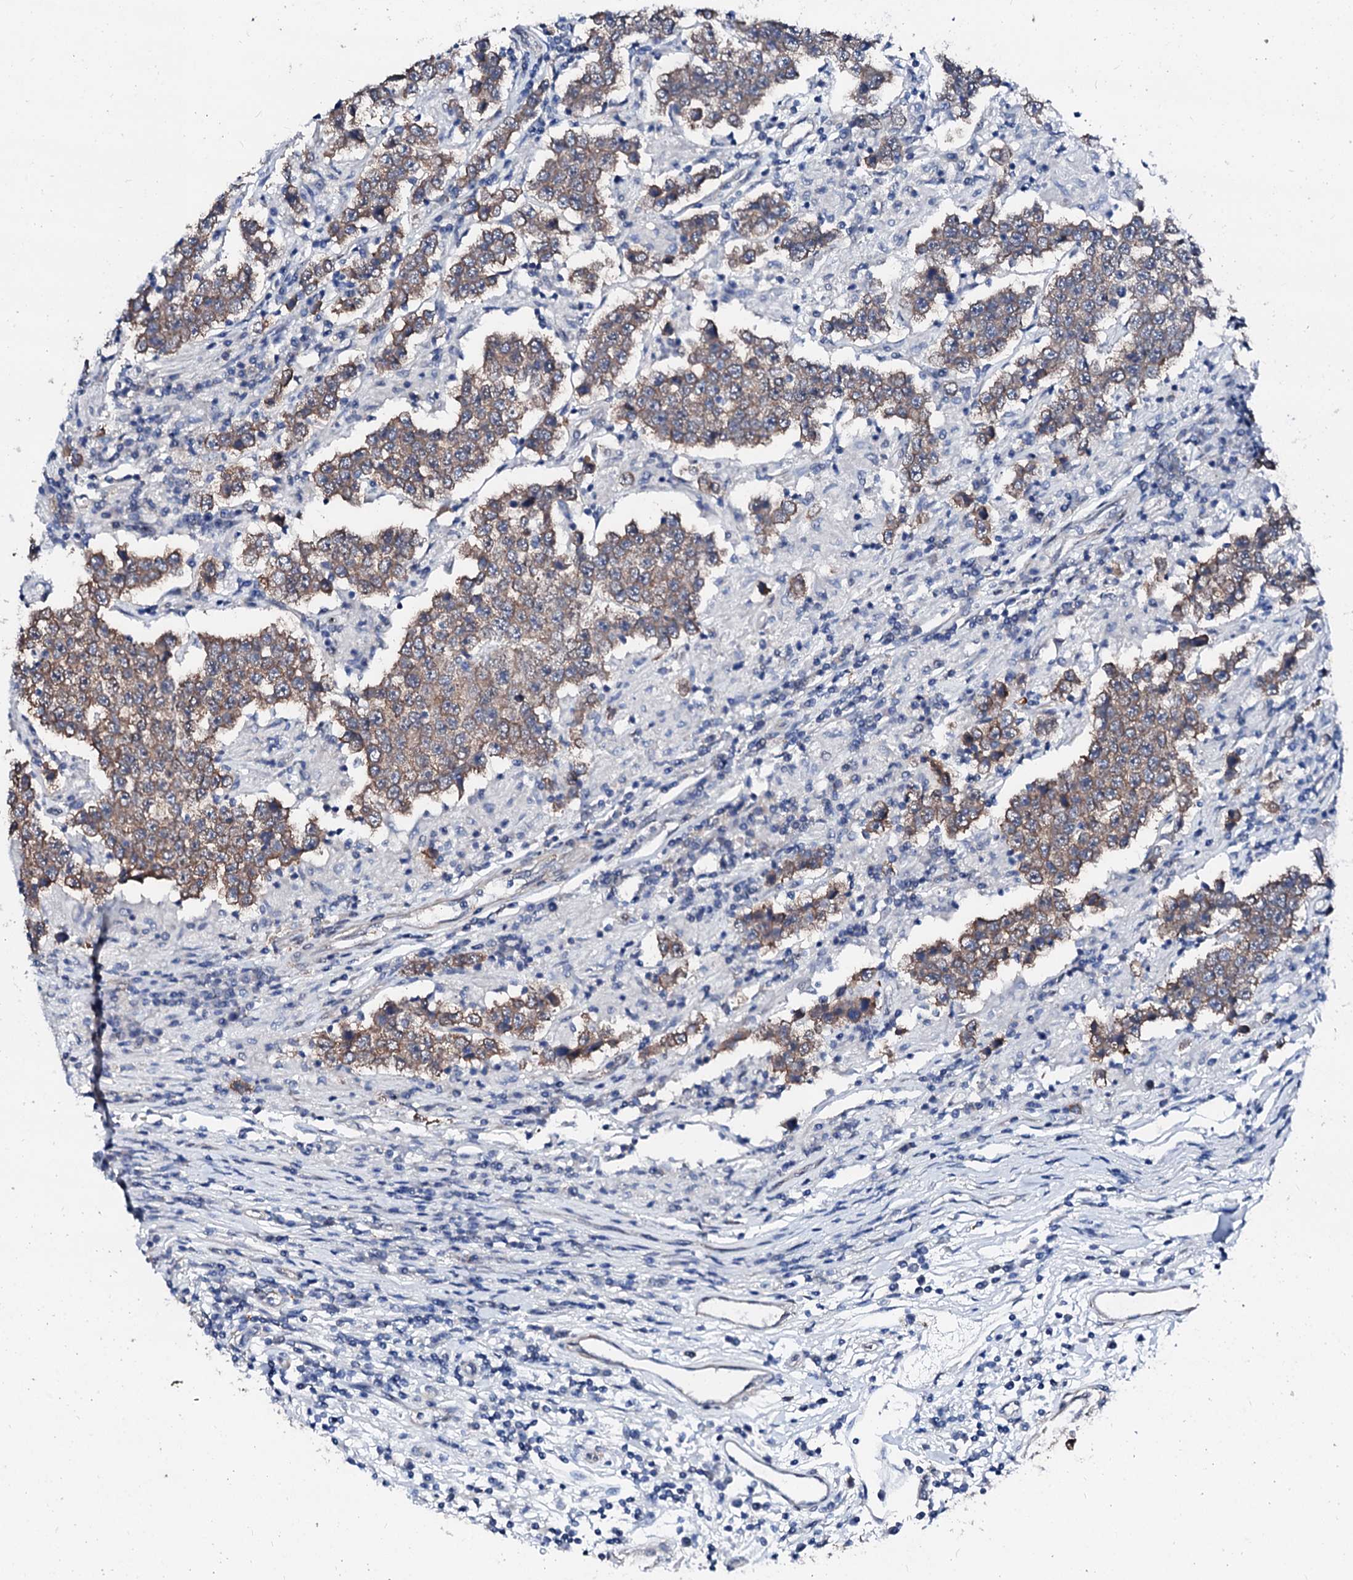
{"staining": {"intensity": "moderate", "quantity": ">75%", "location": "cytoplasmic/membranous"}, "tissue": "testis cancer", "cell_type": "Tumor cells", "image_type": "cancer", "snomed": [{"axis": "morphology", "description": "Normal tissue, NOS"}, {"axis": "morphology", "description": "Urothelial carcinoma, High grade"}, {"axis": "morphology", "description": "Seminoma, NOS"}, {"axis": "morphology", "description": "Carcinoma, Embryonal, NOS"}, {"axis": "topography", "description": "Urinary bladder"}, {"axis": "topography", "description": "Testis"}], "caption": "IHC image of neoplastic tissue: human embryonal carcinoma (testis) stained using immunohistochemistry exhibits medium levels of moderate protein expression localized specifically in the cytoplasmic/membranous of tumor cells, appearing as a cytoplasmic/membranous brown color.", "gene": "CSN2", "patient": {"sex": "male", "age": 41}}